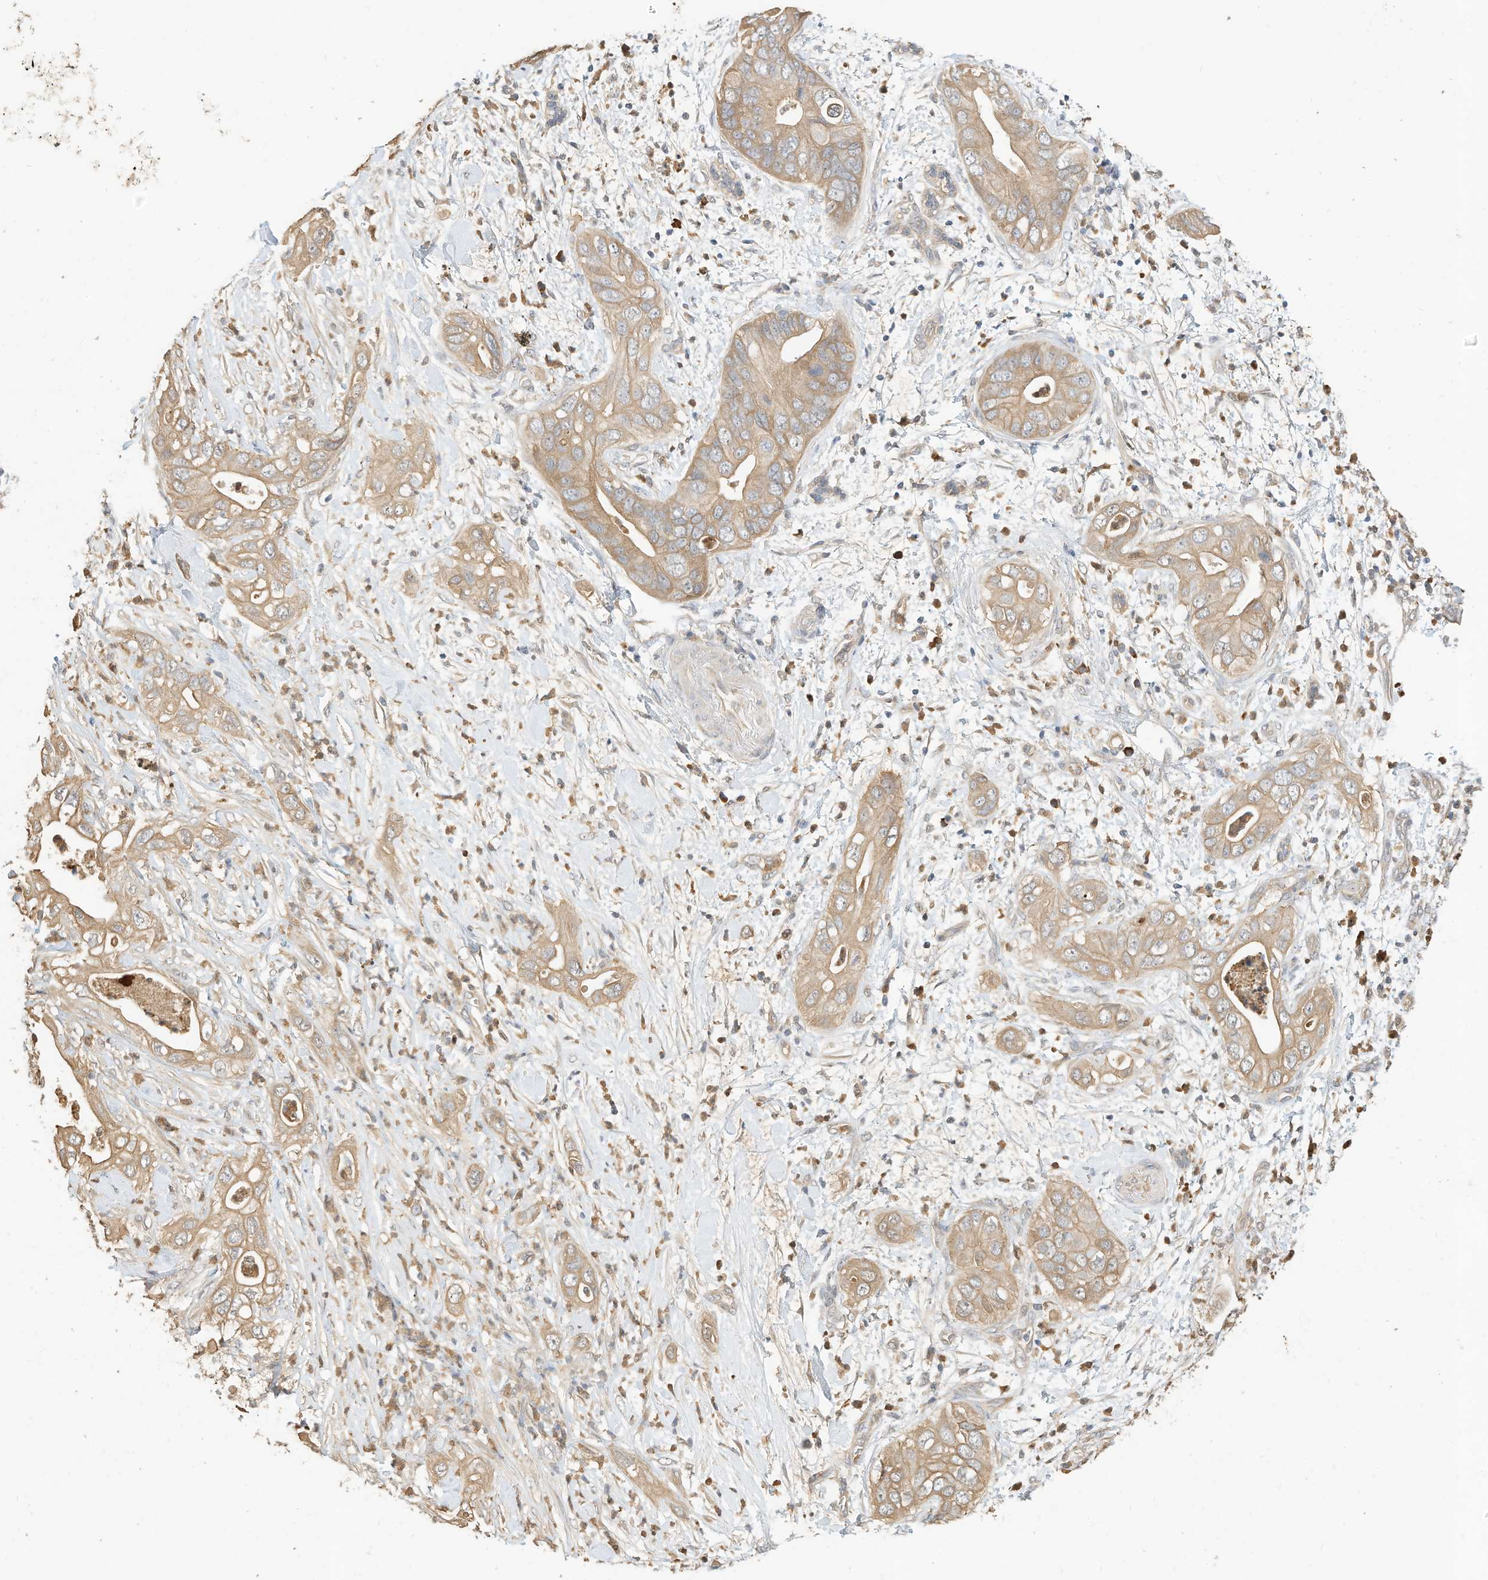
{"staining": {"intensity": "moderate", "quantity": ">75%", "location": "cytoplasmic/membranous"}, "tissue": "pancreatic cancer", "cell_type": "Tumor cells", "image_type": "cancer", "snomed": [{"axis": "morphology", "description": "Adenocarcinoma, NOS"}, {"axis": "topography", "description": "Pancreas"}], "caption": "Pancreatic cancer tissue demonstrates moderate cytoplasmic/membranous positivity in approximately >75% of tumor cells, visualized by immunohistochemistry.", "gene": "OFD1", "patient": {"sex": "female", "age": 78}}